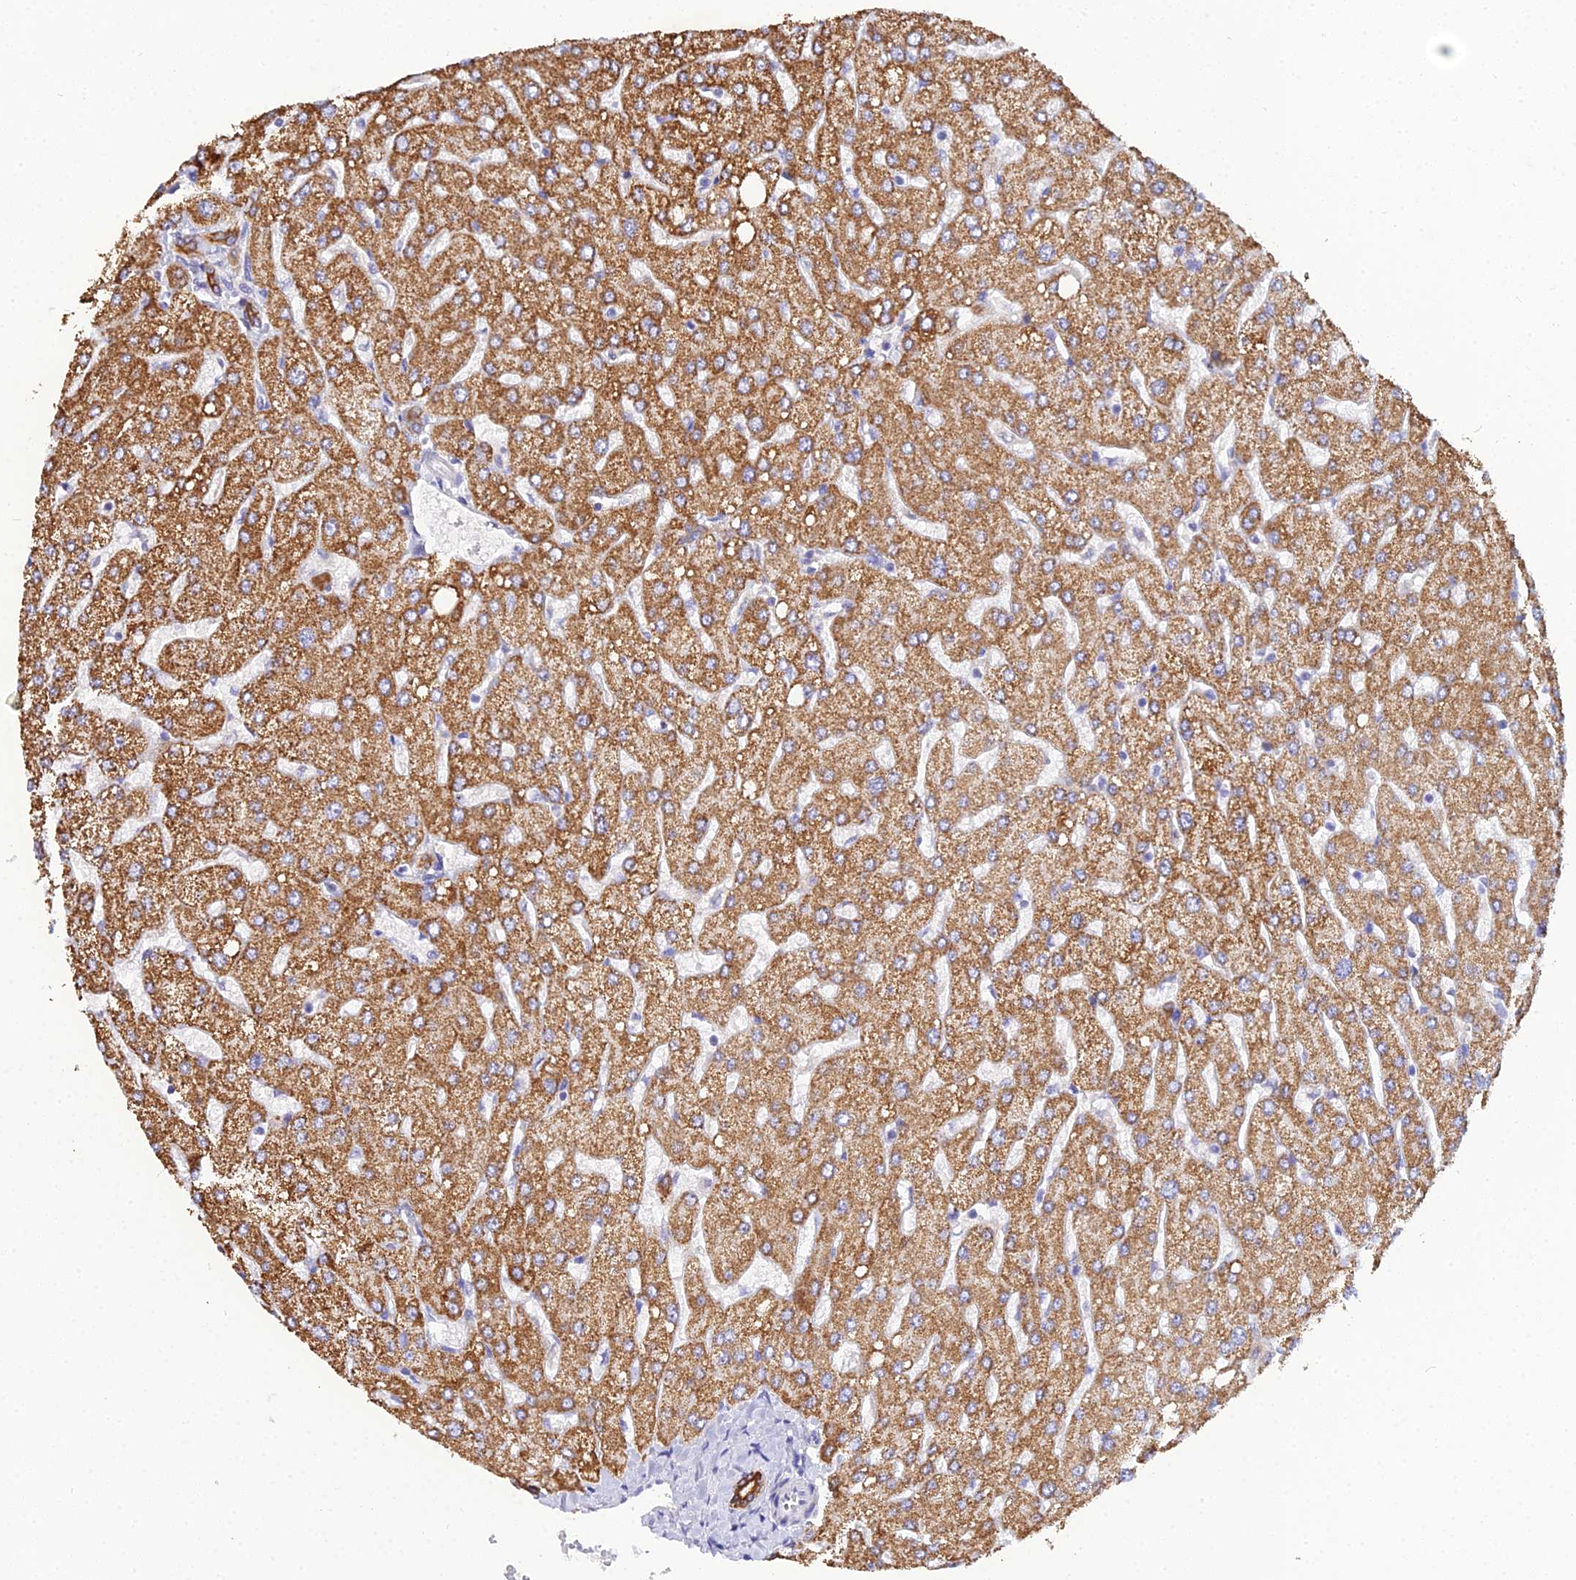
{"staining": {"intensity": "strong", "quantity": ">75%", "location": "cytoplasmic/membranous"}, "tissue": "liver", "cell_type": "Cholangiocytes", "image_type": "normal", "snomed": [{"axis": "morphology", "description": "Normal tissue, NOS"}, {"axis": "topography", "description": "Liver"}], "caption": "Immunohistochemistry (IHC) of unremarkable liver demonstrates high levels of strong cytoplasmic/membranous staining in approximately >75% of cholangiocytes.", "gene": "ZXDA", "patient": {"sex": "male", "age": 55}}